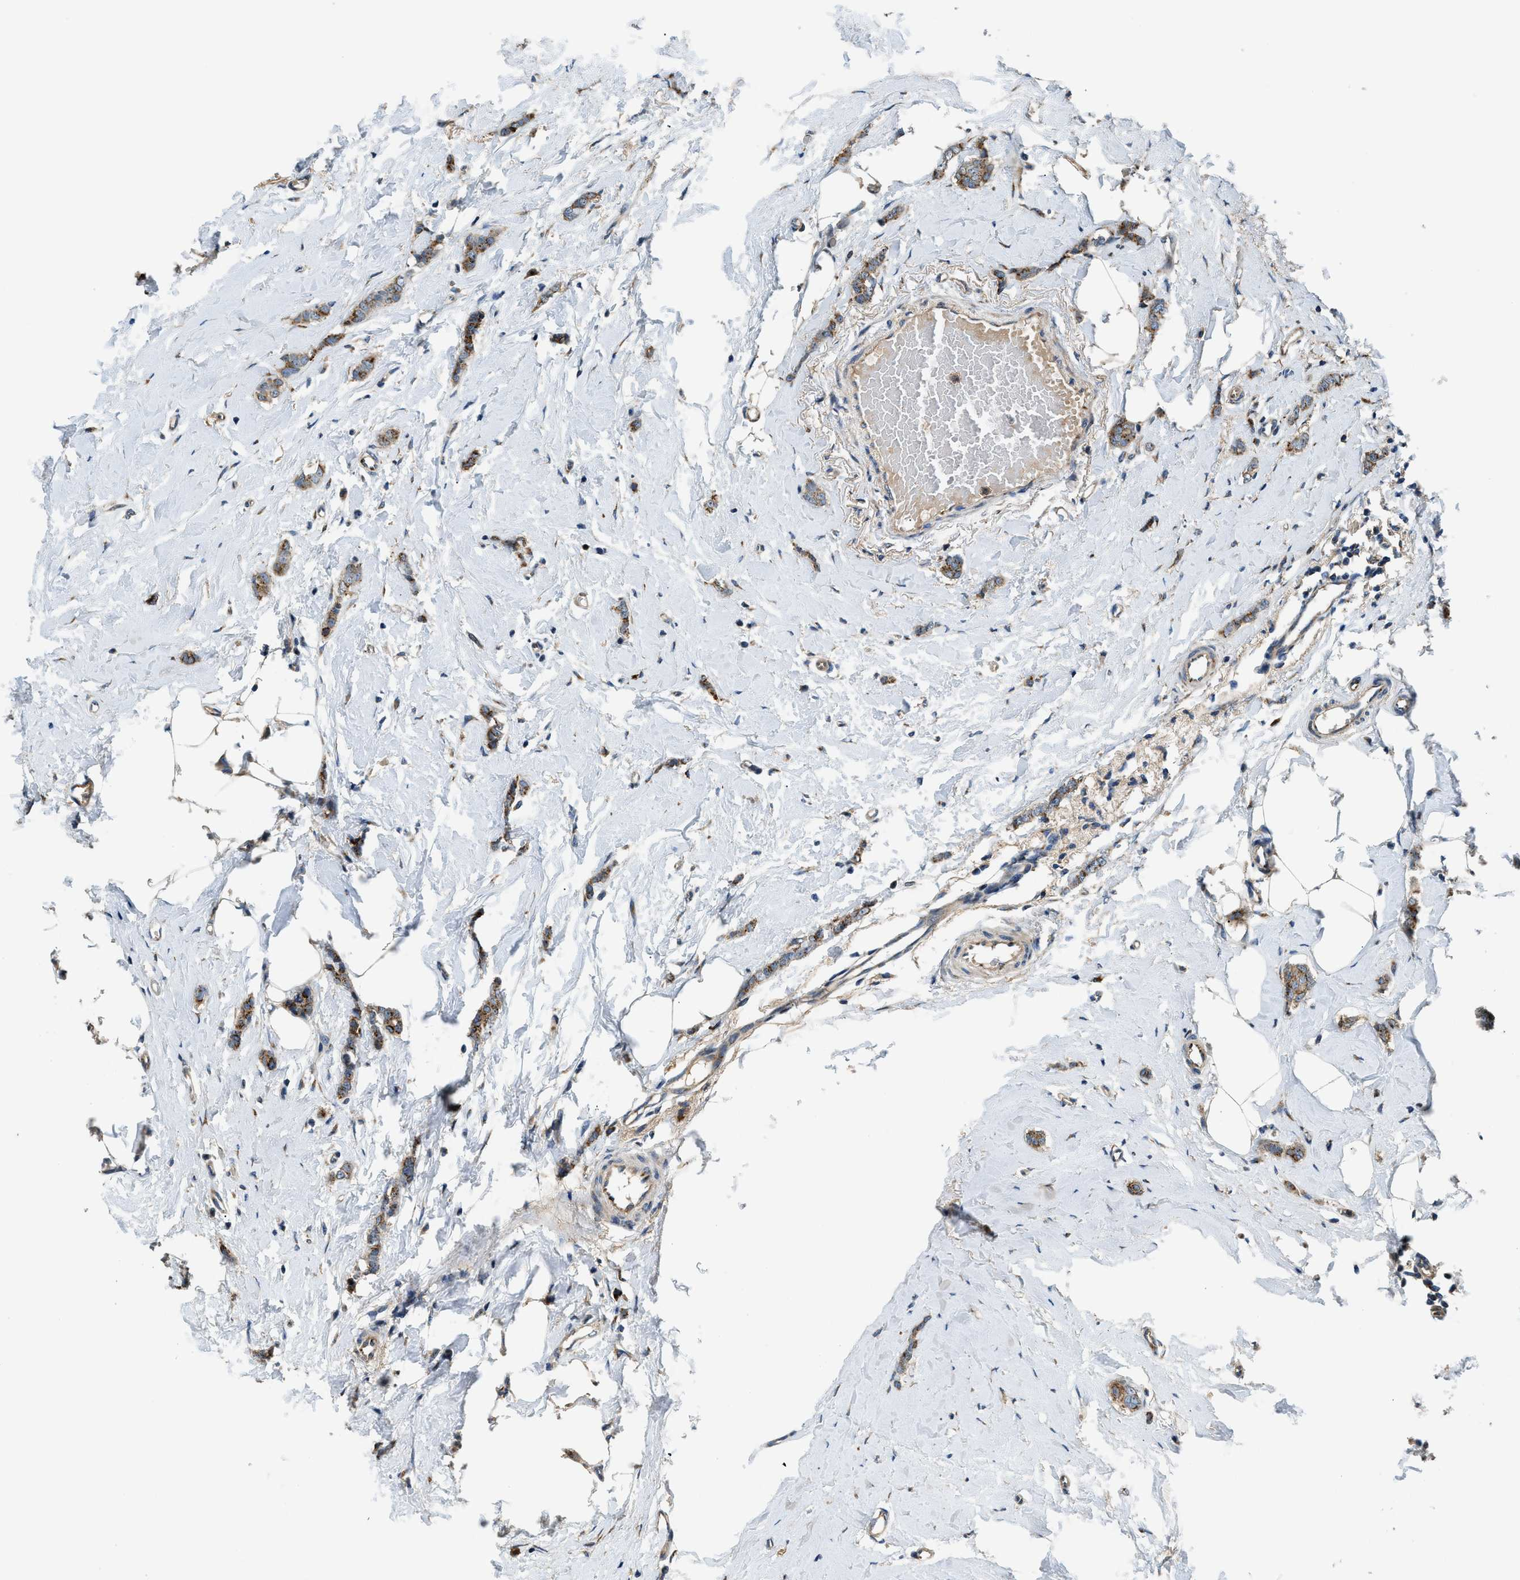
{"staining": {"intensity": "moderate", "quantity": ">75%", "location": "cytoplasmic/membranous"}, "tissue": "breast cancer", "cell_type": "Tumor cells", "image_type": "cancer", "snomed": [{"axis": "morphology", "description": "Lobular carcinoma"}, {"axis": "topography", "description": "Skin"}, {"axis": "topography", "description": "Breast"}], "caption": "High-magnification brightfield microscopy of lobular carcinoma (breast) stained with DAB (3,3'-diaminobenzidine) (brown) and counterstained with hematoxylin (blue). tumor cells exhibit moderate cytoplasmic/membranous staining is identified in about>75% of cells. (Brightfield microscopy of DAB IHC at high magnification).", "gene": "FUT8", "patient": {"sex": "female", "age": 46}}